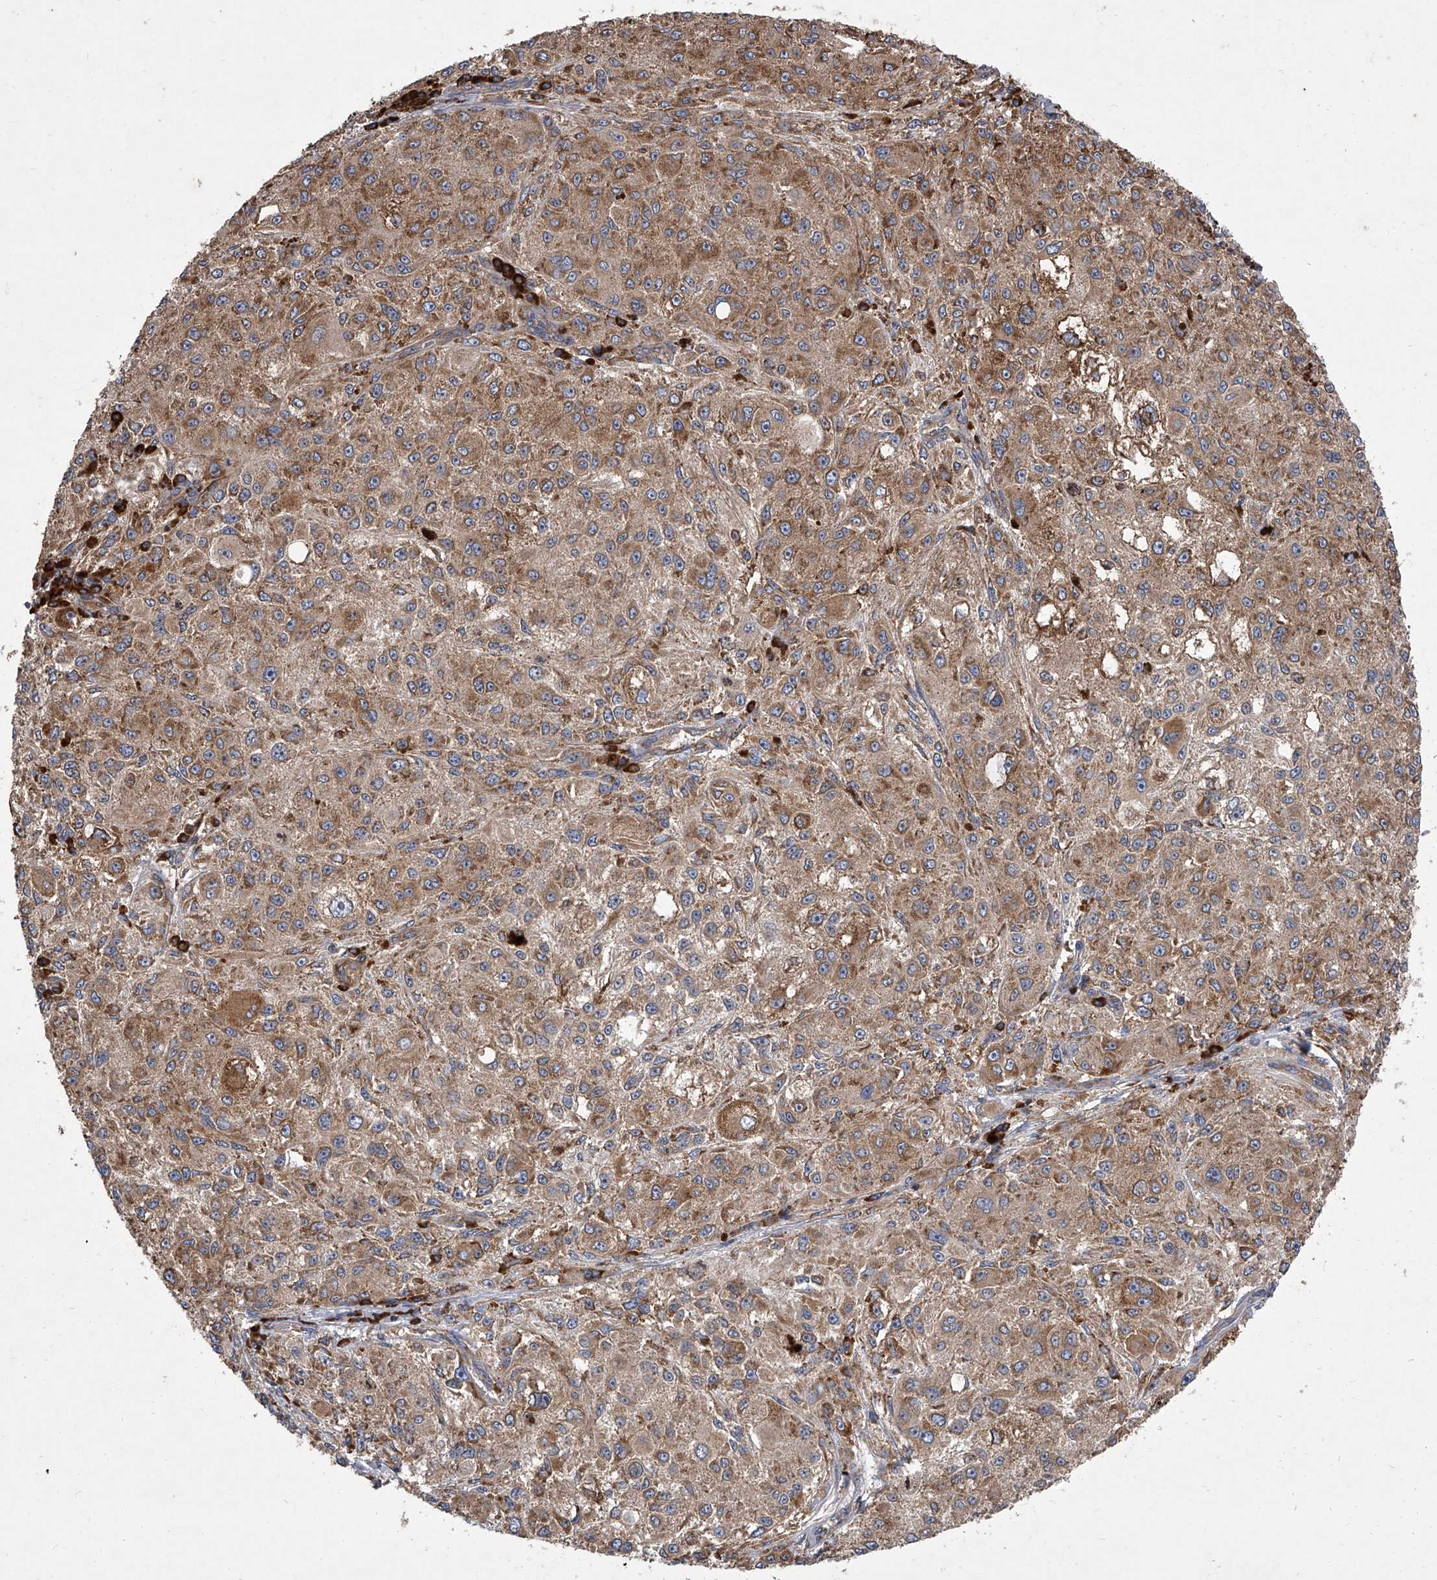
{"staining": {"intensity": "moderate", "quantity": ">75%", "location": "cytoplasmic/membranous"}, "tissue": "melanoma", "cell_type": "Tumor cells", "image_type": "cancer", "snomed": [{"axis": "morphology", "description": "Necrosis, NOS"}, {"axis": "morphology", "description": "Malignant melanoma, NOS"}, {"axis": "topography", "description": "Skin"}], "caption": "Moderate cytoplasmic/membranous expression is seen in approximately >75% of tumor cells in melanoma.", "gene": "EIF2S2", "patient": {"sex": "female", "age": 87}}